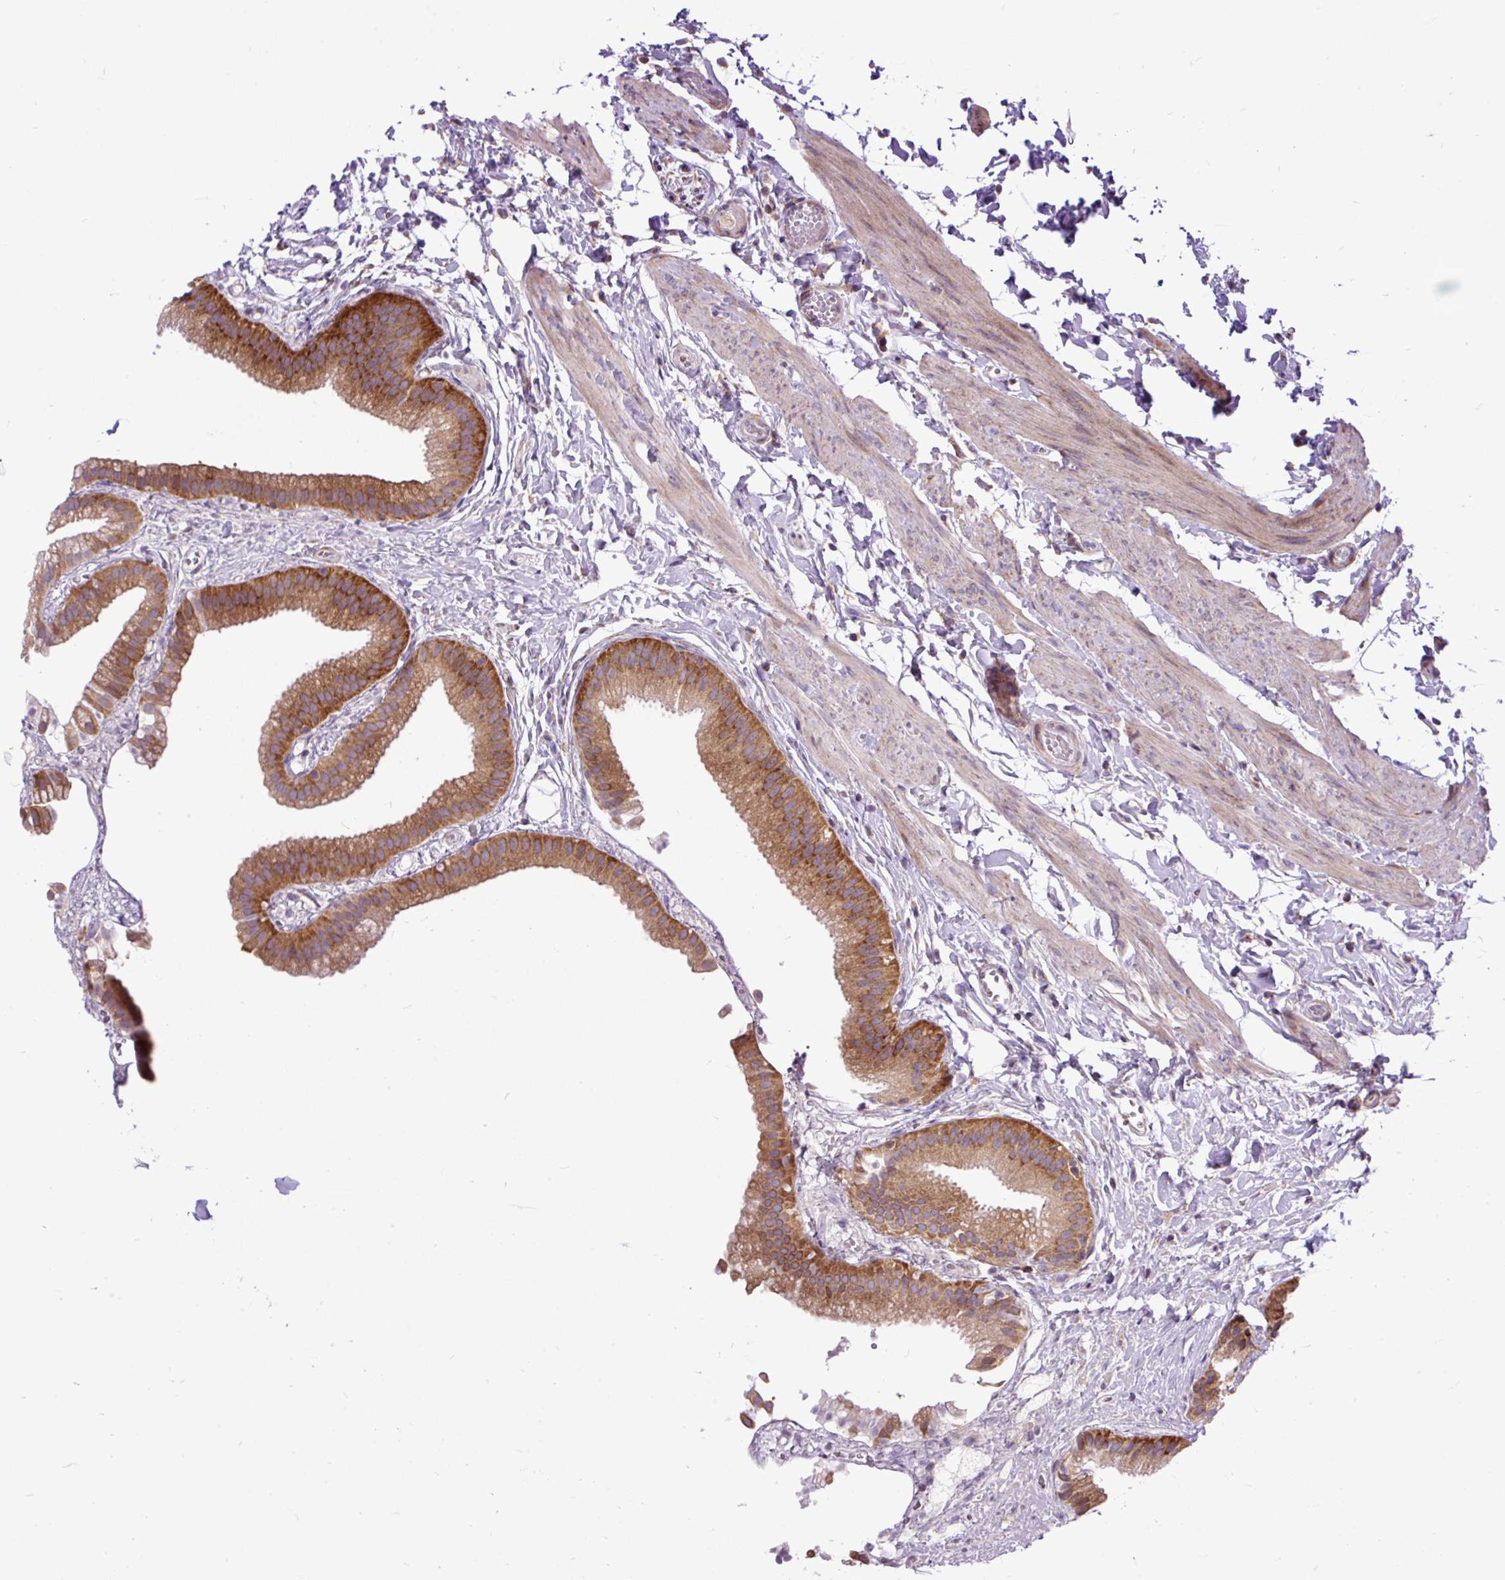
{"staining": {"intensity": "strong", "quantity": "25%-75%", "location": "cytoplasmic/membranous"}, "tissue": "gallbladder", "cell_type": "Glandular cells", "image_type": "normal", "snomed": [{"axis": "morphology", "description": "Normal tissue, NOS"}, {"axis": "topography", "description": "Gallbladder"}], "caption": "High-magnification brightfield microscopy of unremarkable gallbladder stained with DAB (3,3'-diaminobenzidine) (brown) and counterstained with hematoxylin (blue). glandular cells exhibit strong cytoplasmic/membranous expression is identified in about25%-75% of cells. (brown staining indicates protein expression, while blue staining denotes nuclei).", "gene": "TRIM17", "patient": {"sex": "female", "age": 63}}